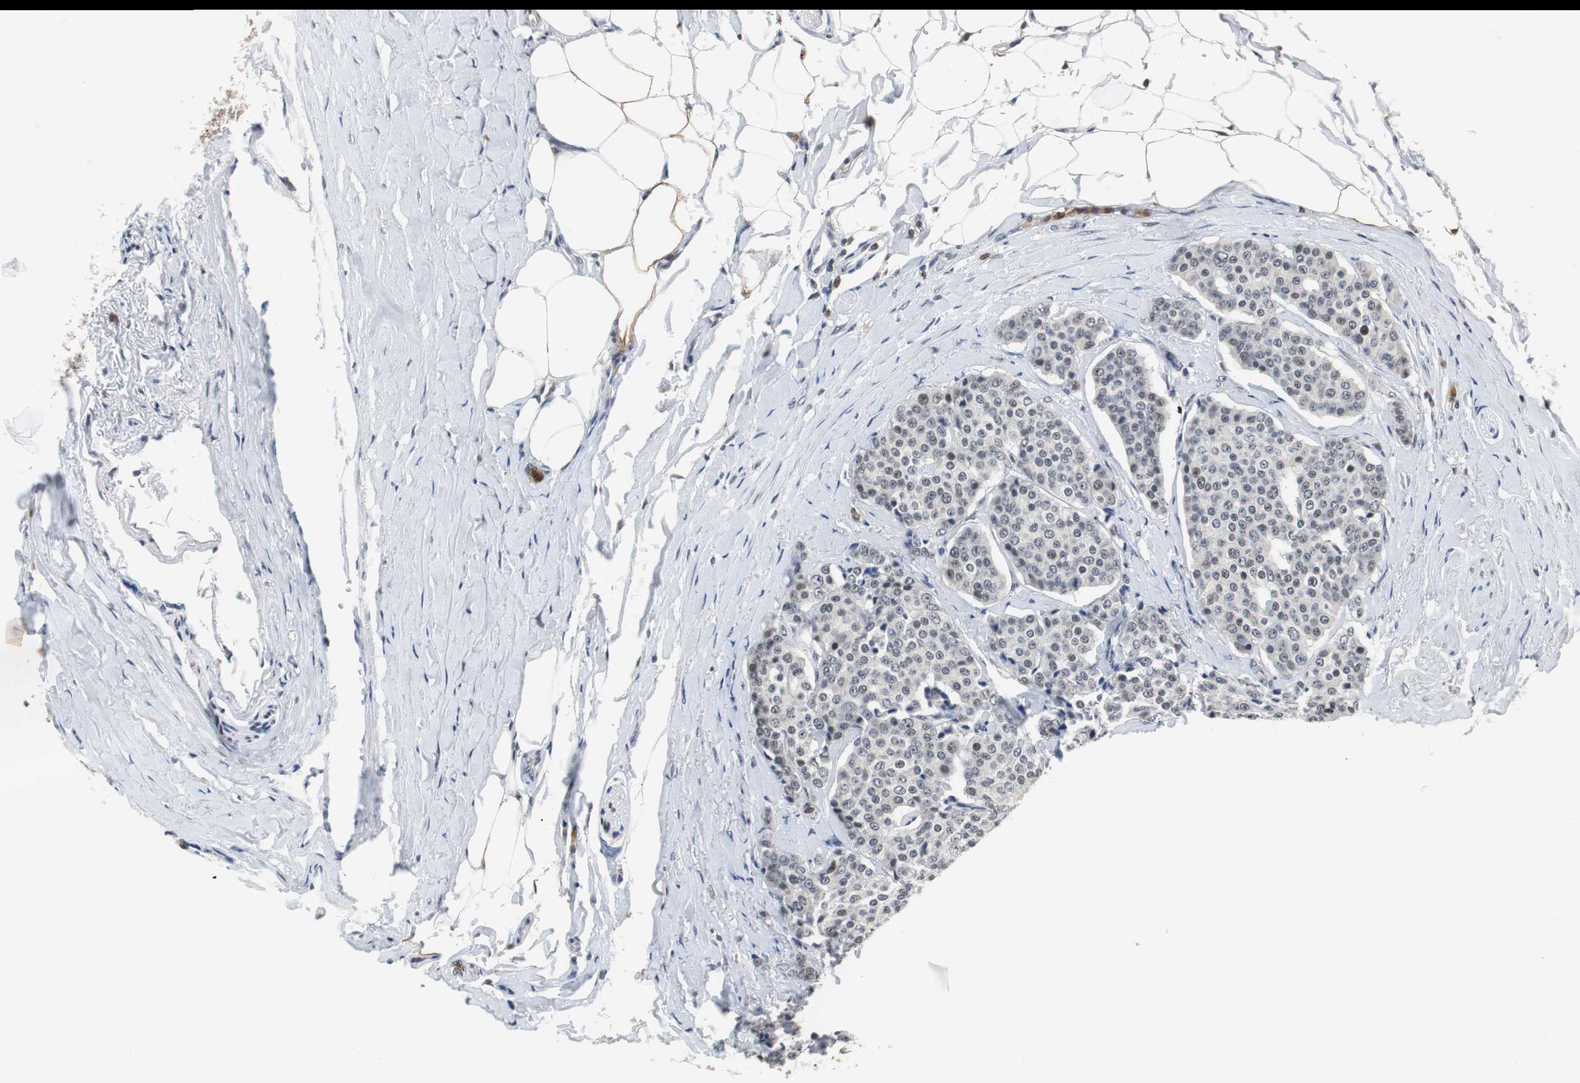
{"staining": {"intensity": "negative", "quantity": "none", "location": "none"}, "tissue": "carcinoid", "cell_type": "Tumor cells", "image_type": "cancer", "snomed": [{"axis": "morphology", "description": "Carcinoid, malignant, NOS"}, {"axis": "topography", "description": "Colon"}], "caption": "The histopathology image demonstrates no staining of tumor cells in carcinoid.", "gene": "SIRT1", "patient": {"sex": "female", "age": 61}}